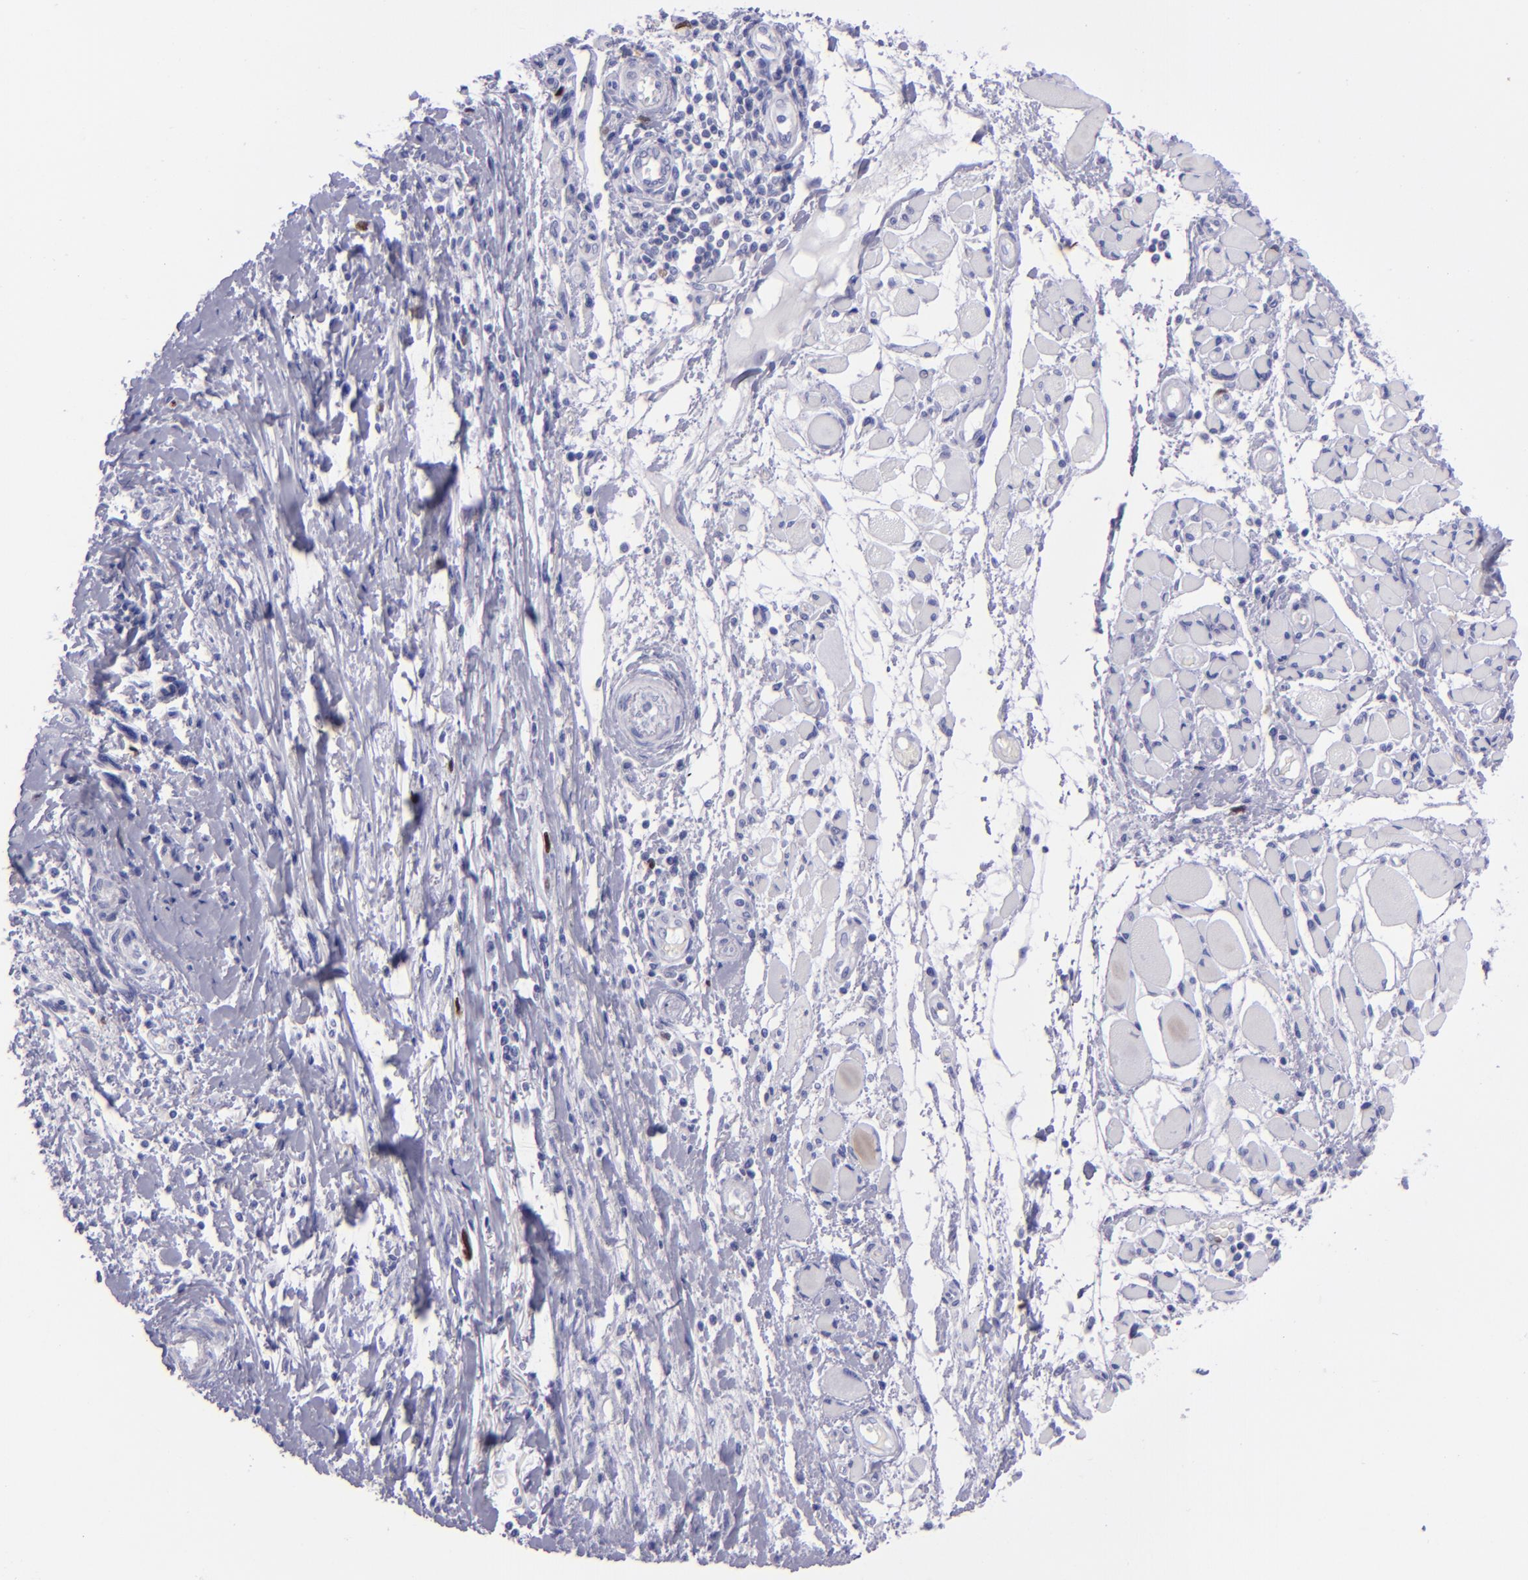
{"staining": {"intensity": "strong", "quantity": "<25%", "location": "nuclear"}, "tissue": "melanoma", "cell_type": "Tumor cells", "image_type": "cancer", "snomed": [{"axis": "morphology", "description": "Malignant melanoma, NOS"}, {"axis": "topography", "description": "Skin"}], "caption": "Immunohistochemistry (IHC) of human melanoma shows medium levels of strong nuclear positivity in approximately <25% of tumor cells.", "gene": "TOP2A", "patient": {"sex": "male", "age": 91}}